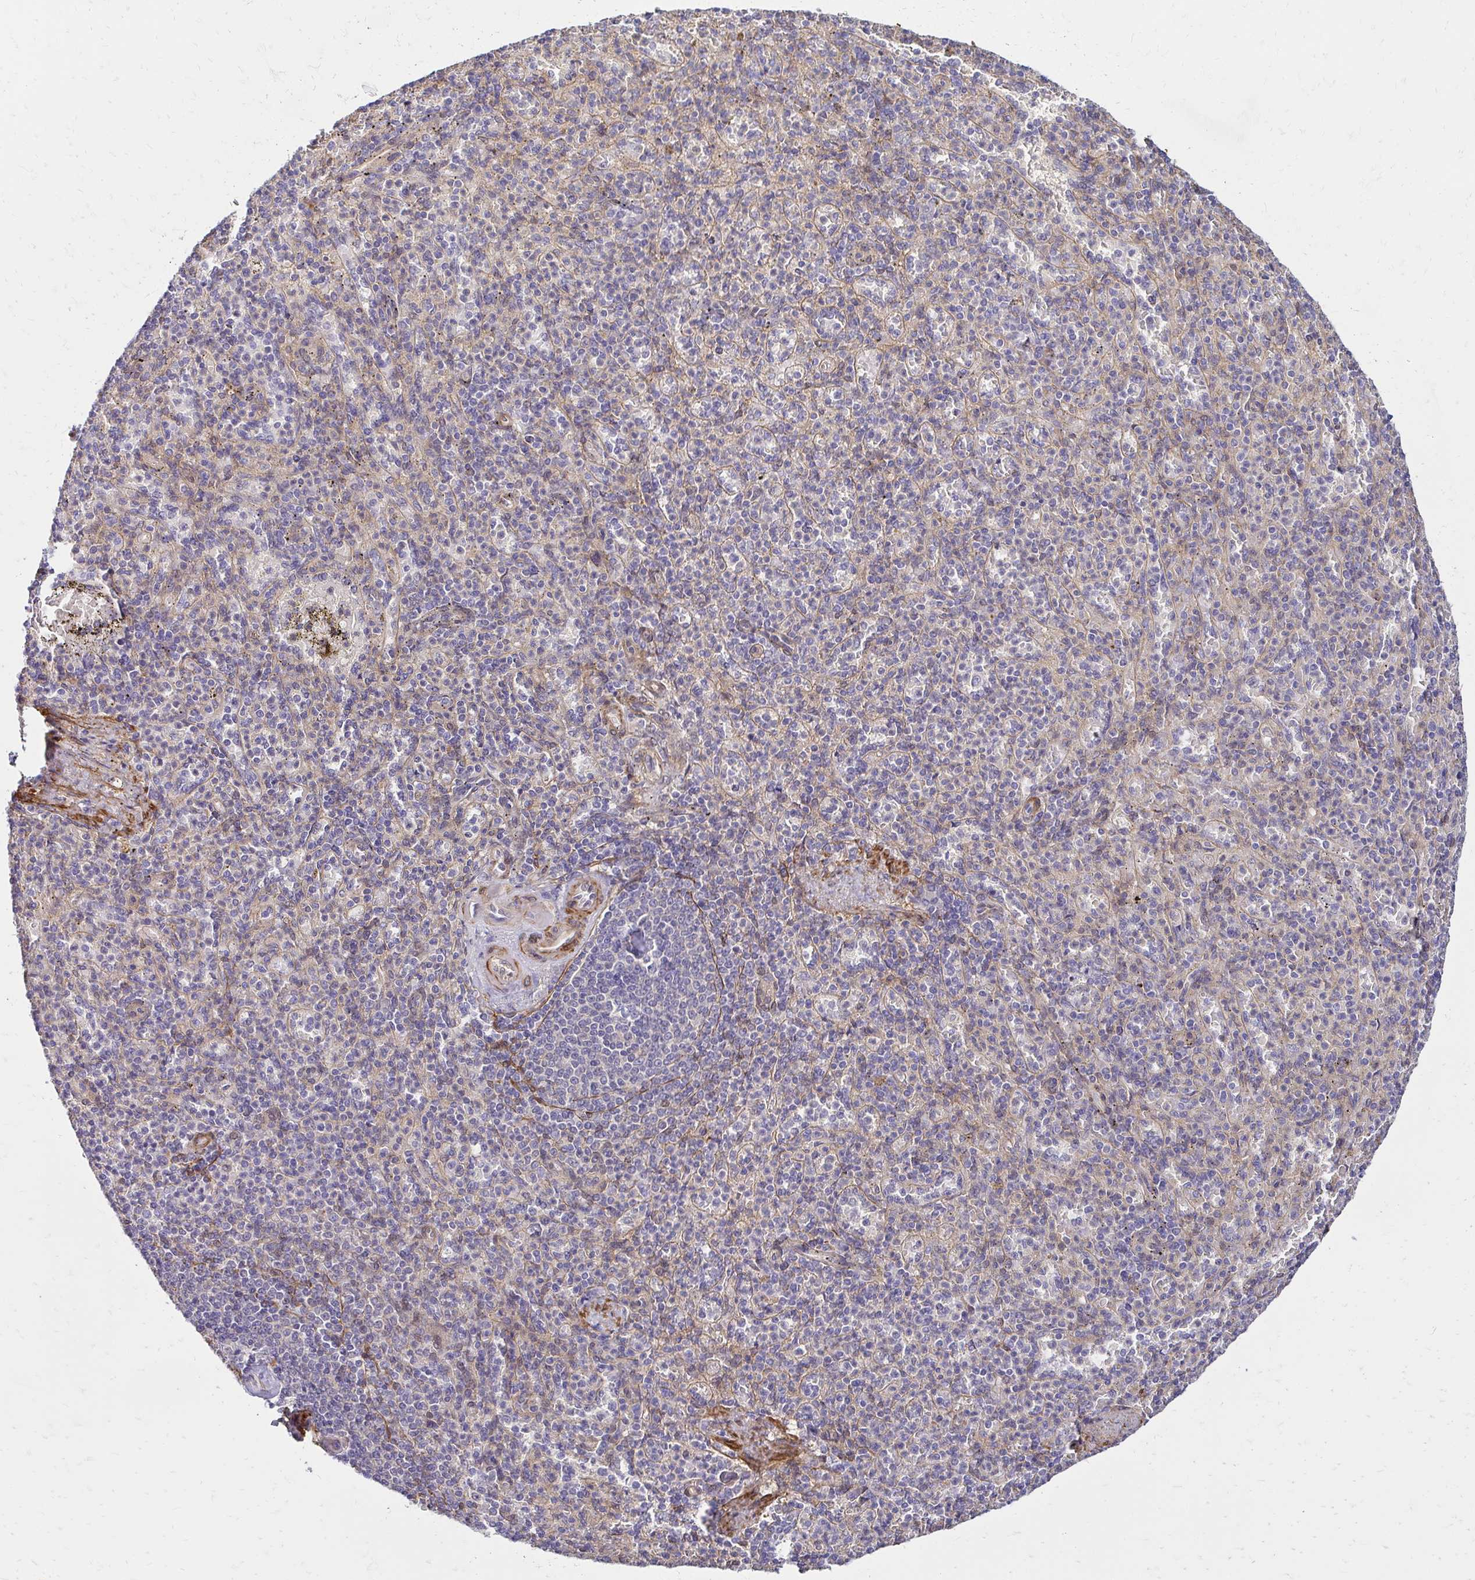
{"staining": {"intensity": "weak", "quantity": "<25%", "location": "cytoplasmic/membranous"}, "tissue": "spleen", "cell_type": "Cells in red pulp", "image_type": "normal", "snomed": [{"axis": "morphology", "description": "Normal tissue, NOS"}, {"axis": "topography", "description": "Spleen"}], "caption": "DAB immunohistochemical staining of benign spleen demonstrates no significant staining in cells in red pulp.", "gene": "YAP1", "patient": {"sex": "female", "age": 74}}